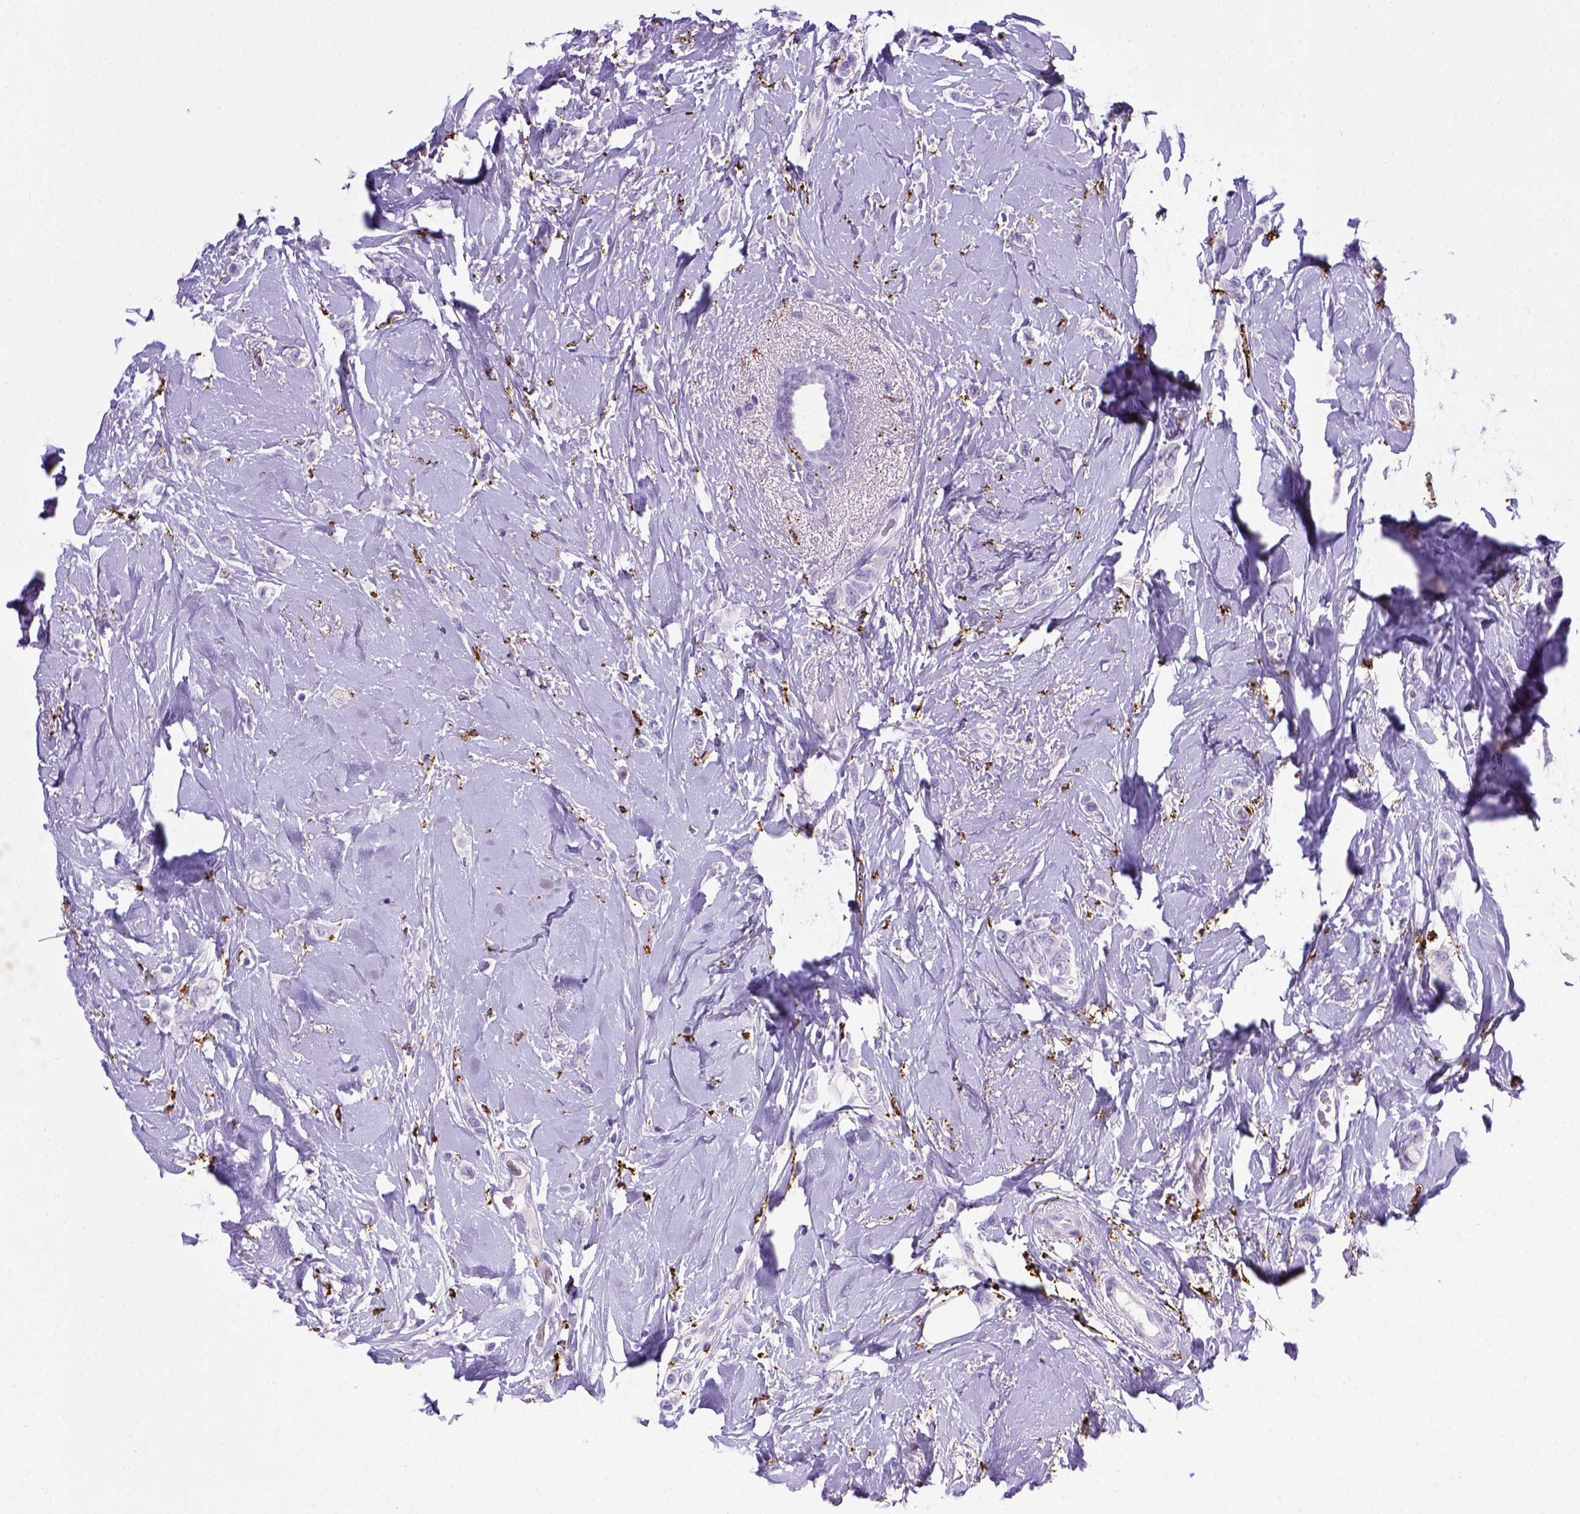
{"staining": {"intensity": "negative", "quantity": "none", "location": "none"}, "tissue": "breast cancer", "cell_type": "Tumor cells", "image_type": "cancer", "snomed": [{"axis": "morphology", "description": "Lobular carcinoma"}, {"axis": "topography", "description": "Breast"}], "caption": "Immunohistochemistry image of neoplastic tissue: human breast cancer stained with DAB displays no significant protein staining in tumor cells.", "gene": "CD68", "patient": {"sex": "female", "age": 66}}